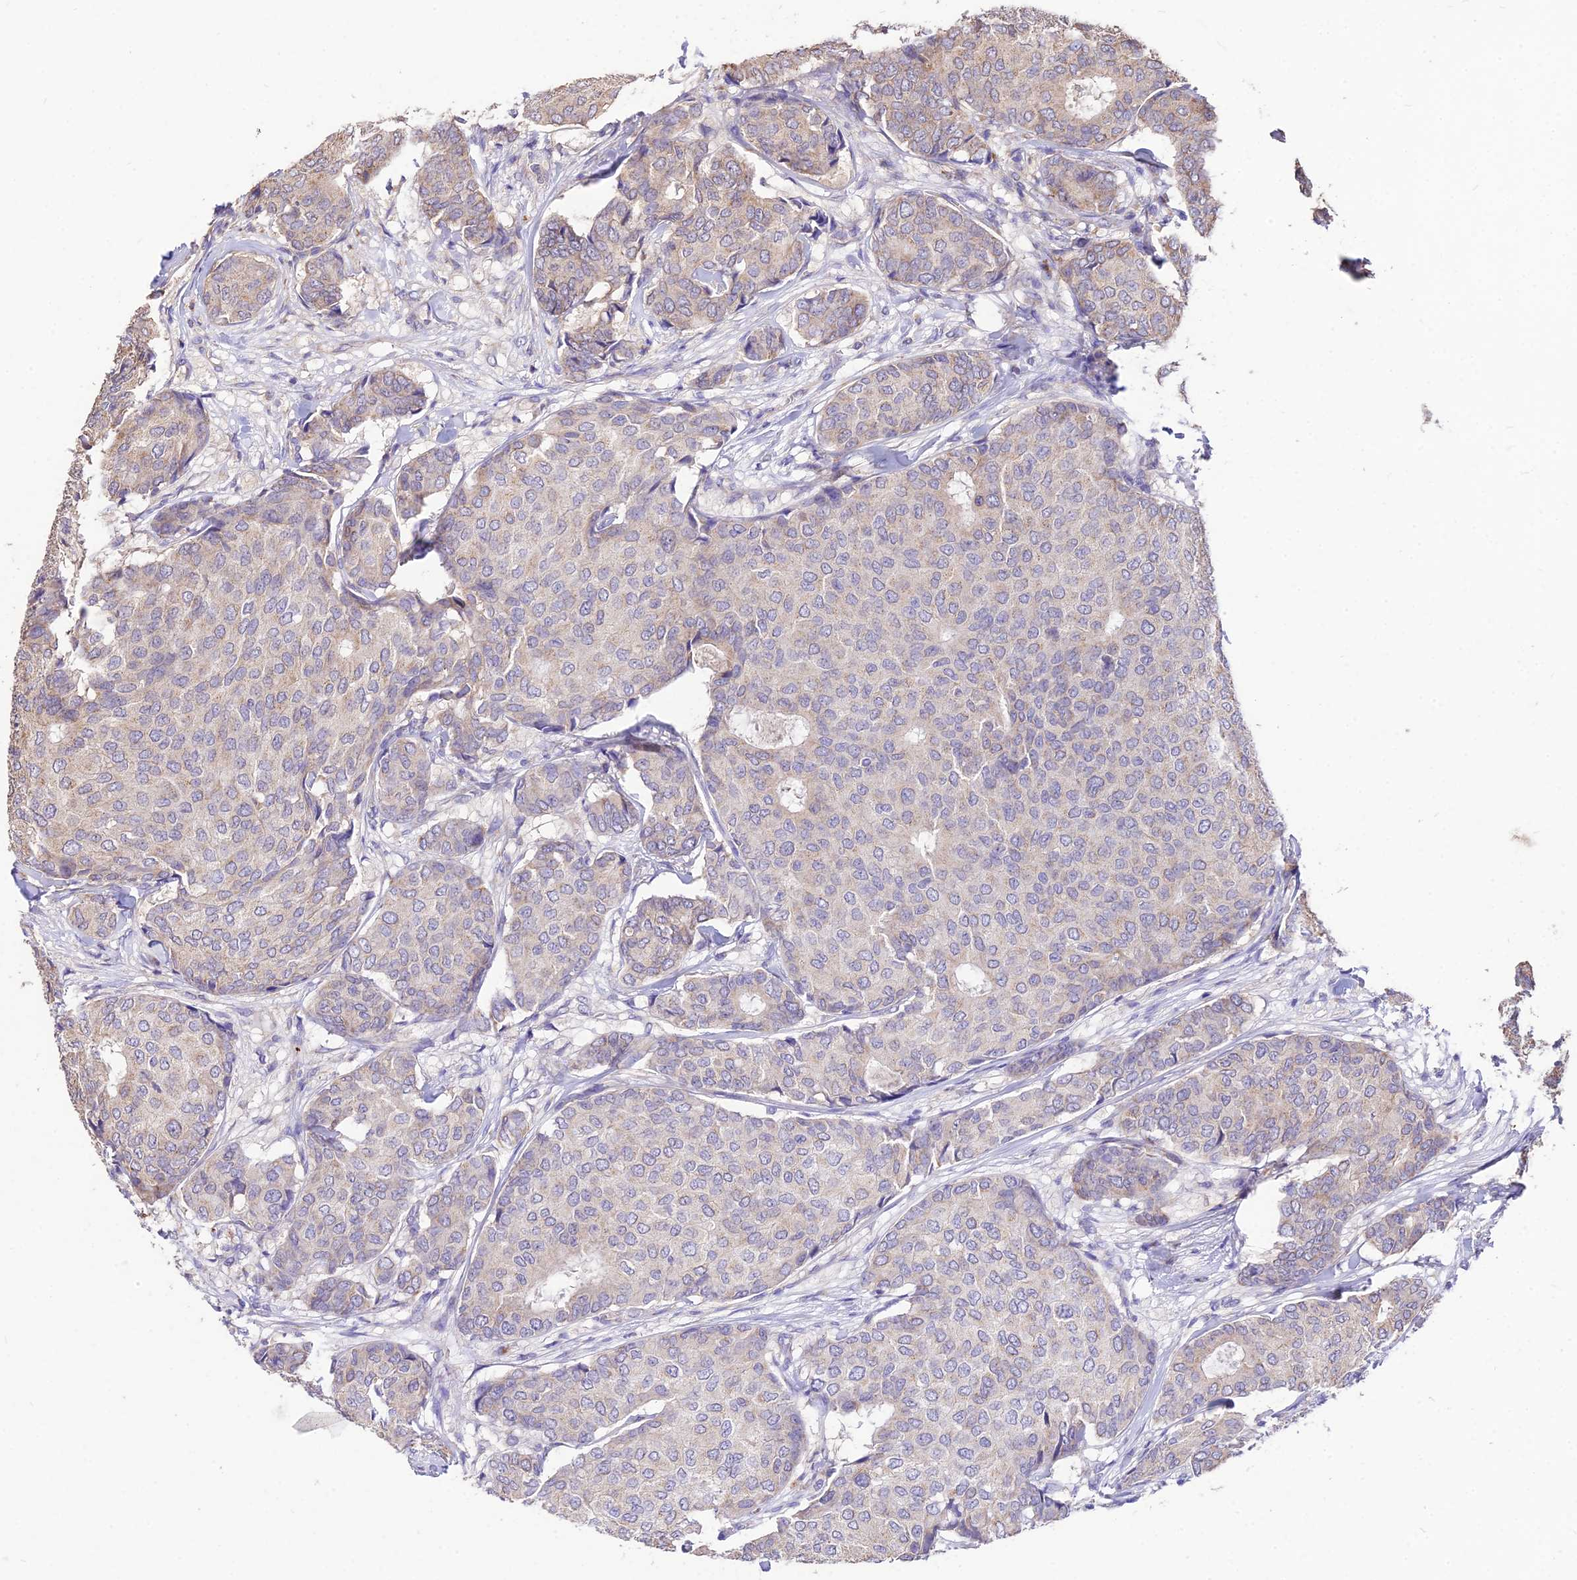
{"staining": {"intensity": "weak", "quantity": "<25%", "location": "cytoplasmic/membranous"}, "tissue": "breast cancer", "cell_type": "Tumor cells", "image_type": "cancer", "snomed": [{"axis": "morphology", "description": "Duct carcinoma"}, {"axis": "topography", "description": "Breast"}], "caption": "Tumor cells show no significant positivity in breast invasive ductal carcinoma.", "gene": "SDHD", "patient": {"sex": "female", "age": 75}}